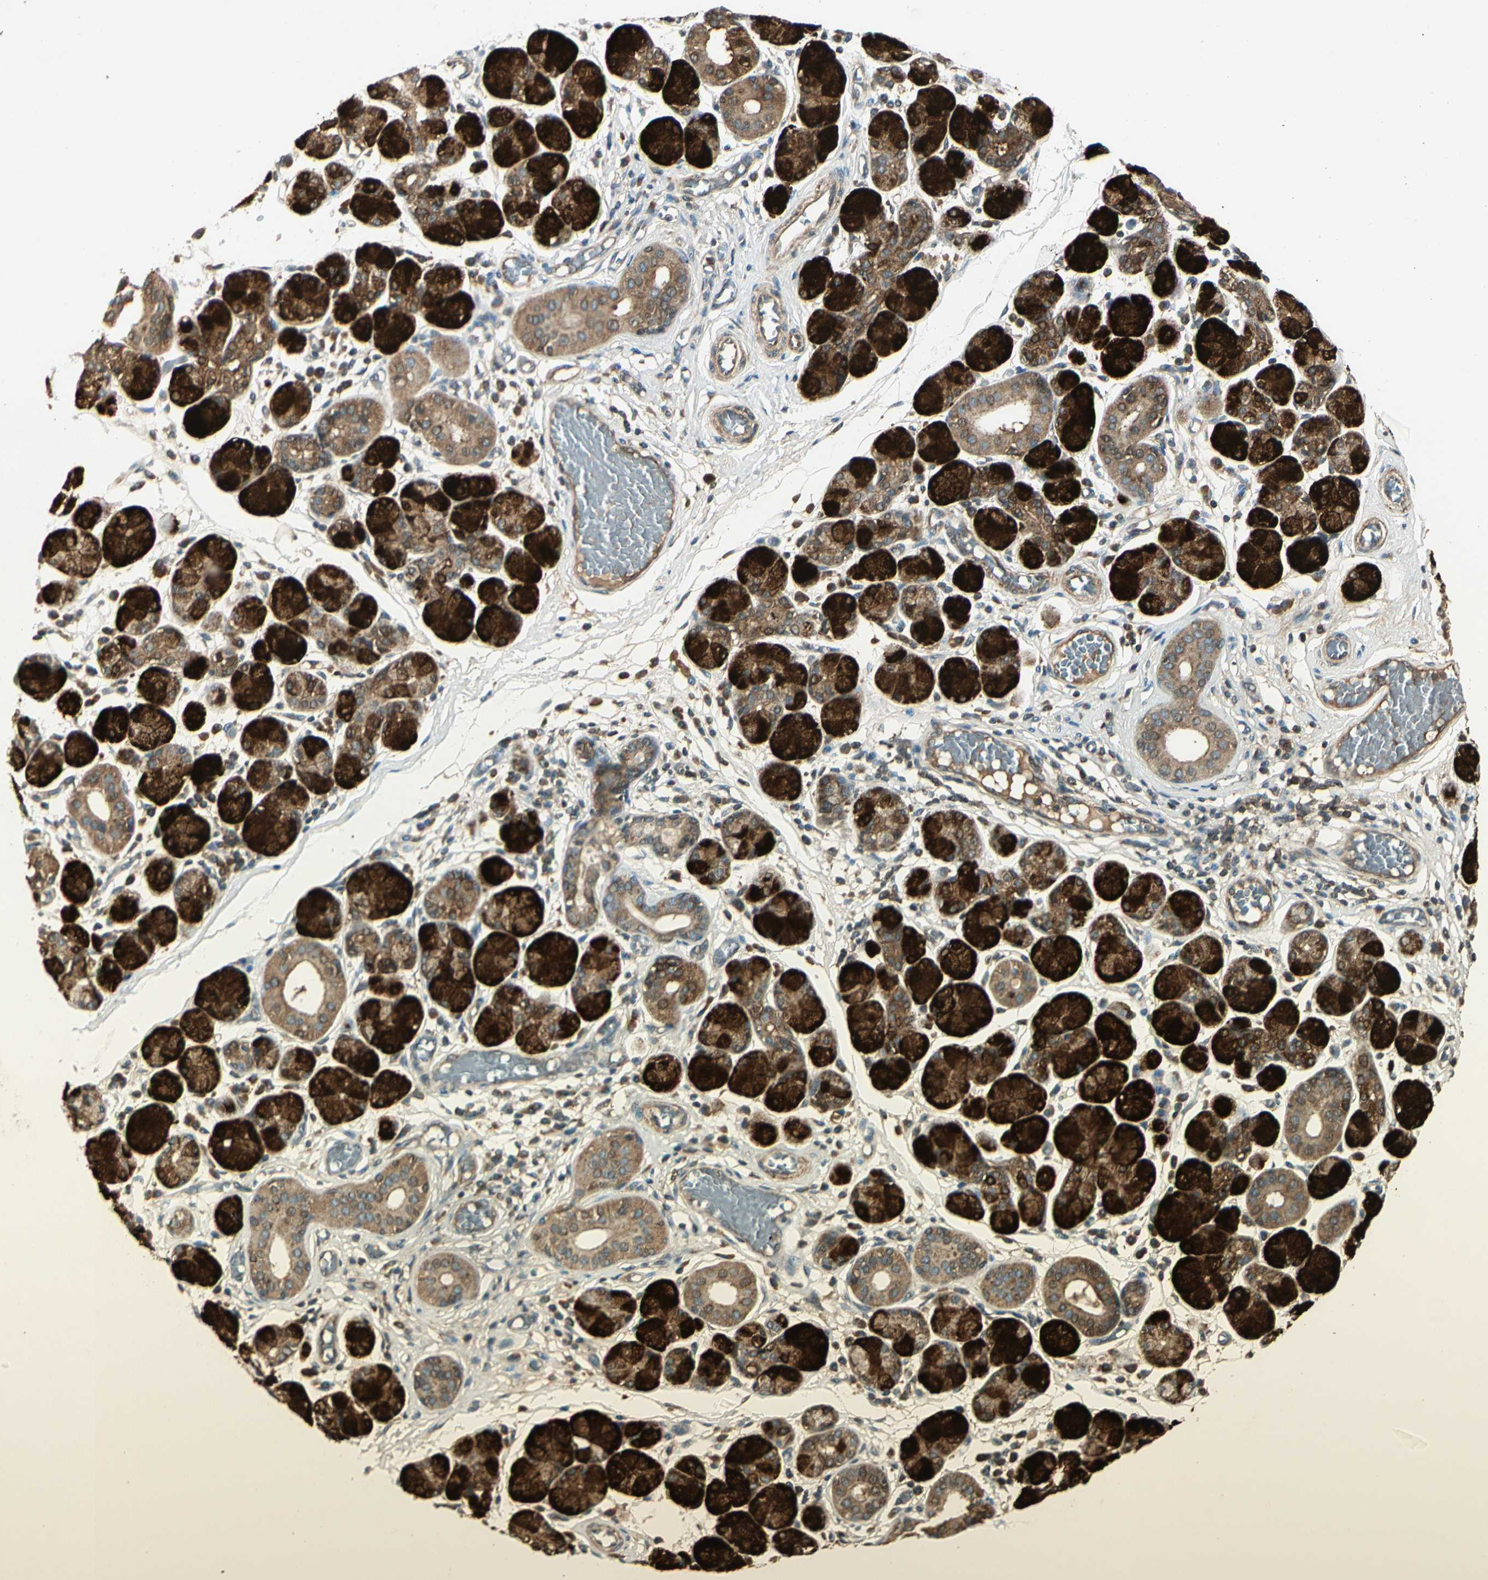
{"staining": {"intensity": "strong", "quantity": ">75%", "location": "cytoplasmic/membranous"}, "tissue": "salivary gland", "cell_type": "Glandular cells", "image_type": "normal", "snomed": [{"axis": "morphology", "description": "Normal tissue, NOS"}, {"axis": "topography", "description": "Salivary gland"}], "caption": "Protein analysis of normal salivary gland reveals strong cytoplasmic/membranous positivity in about >75% of glandular cells.", "gene": "CCT7", "patient": {"sex": "female", "age": 24}}